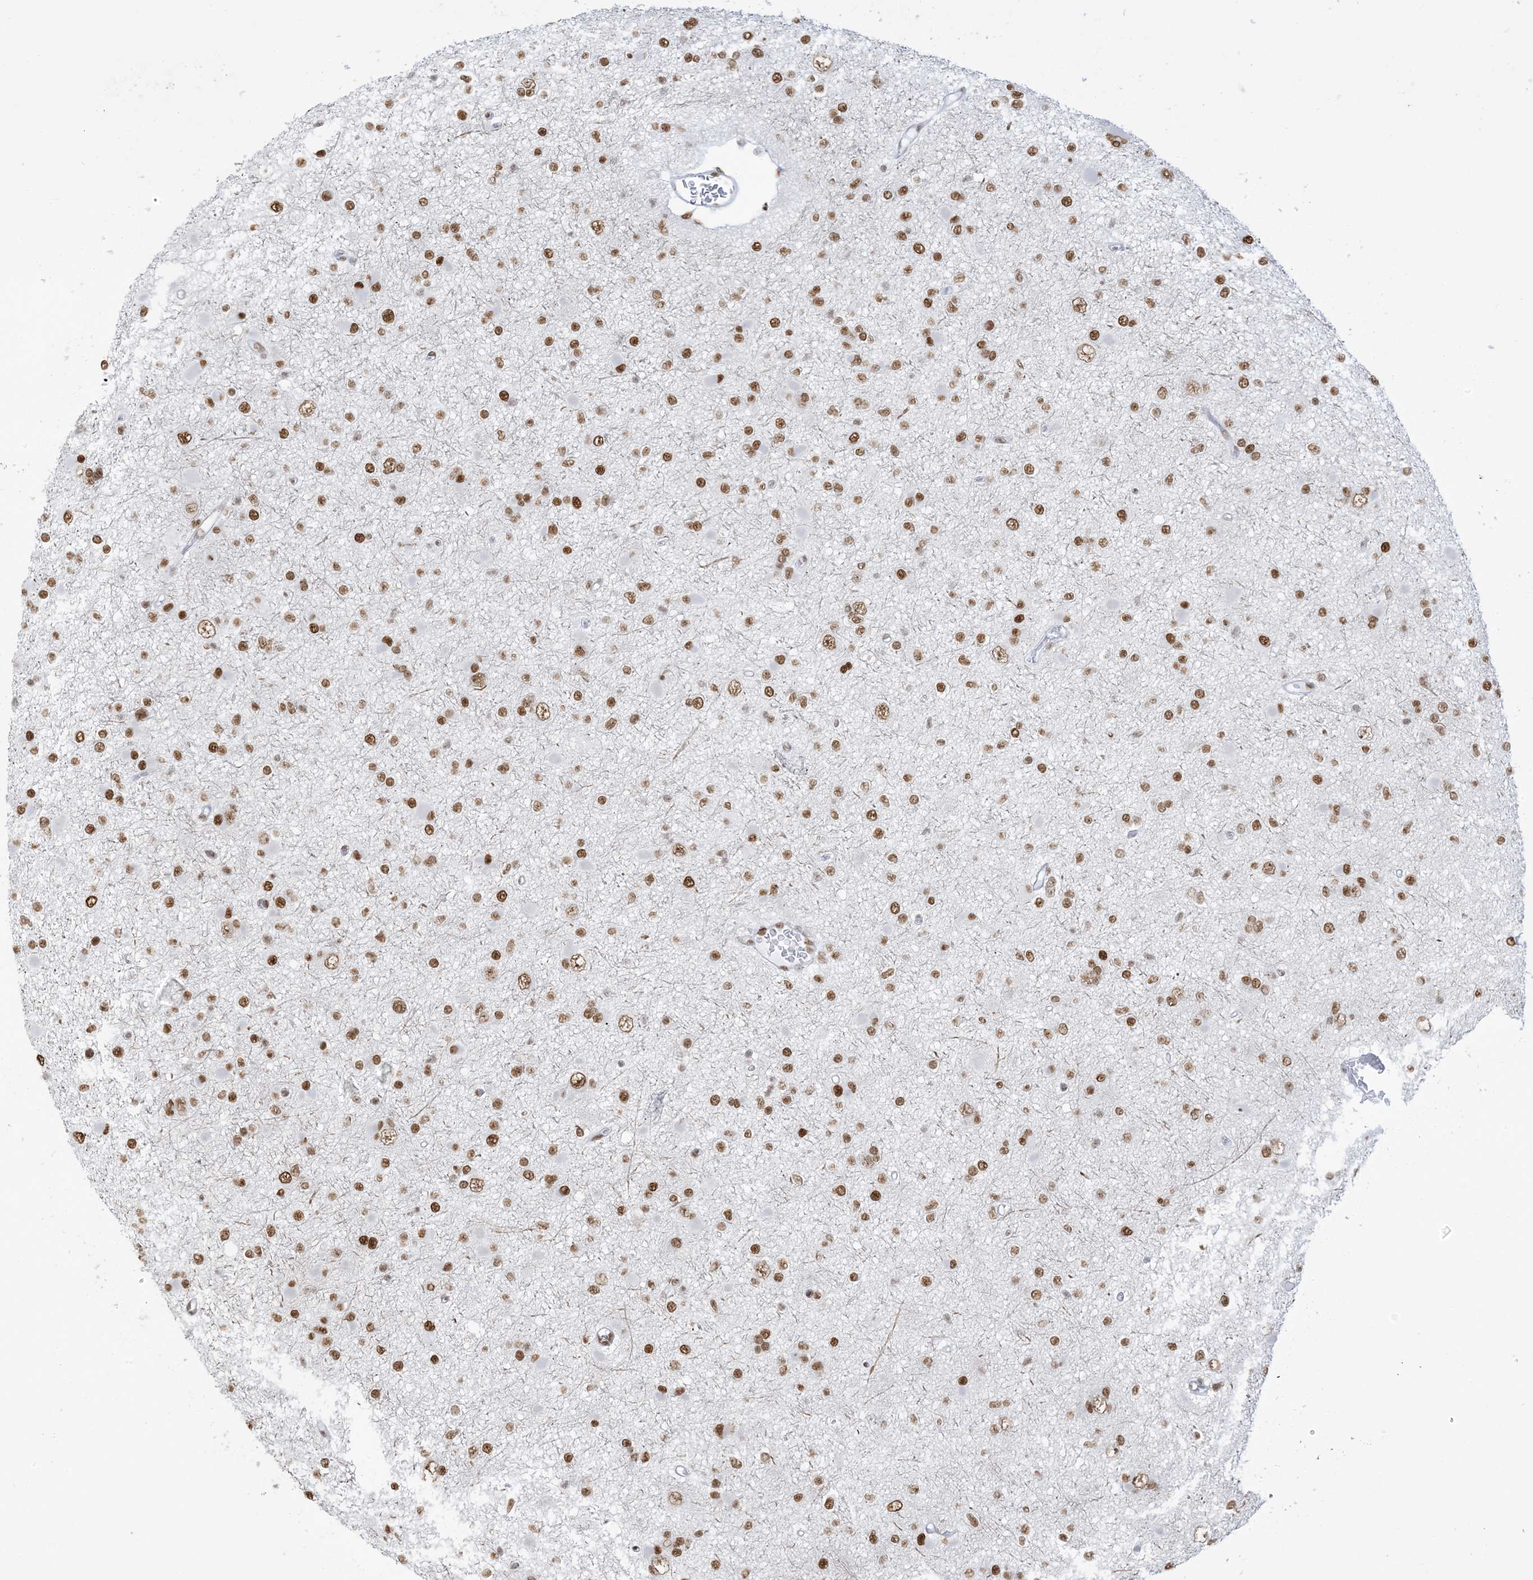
{"staining": {"intensity": "moderate", "quantity": ">75%", "location": "nuclear"}, "tissue": "glioma", "cell_type": "Tumor cells", "image_type": "cancer", "snomed": [{"axis": "morphology", "description": "Glioma, malignant, Low grade"}, {"axis": "topography", "description": "Brain"}], "caption": "Malignant glioma (low-grade) tissue demonstrates moderate nuclear staining in about >75% of tumor cells, visualized by immunohistochemistry.", "gene": "STAG1", "patient": {"sex": "female", "age": 22}}